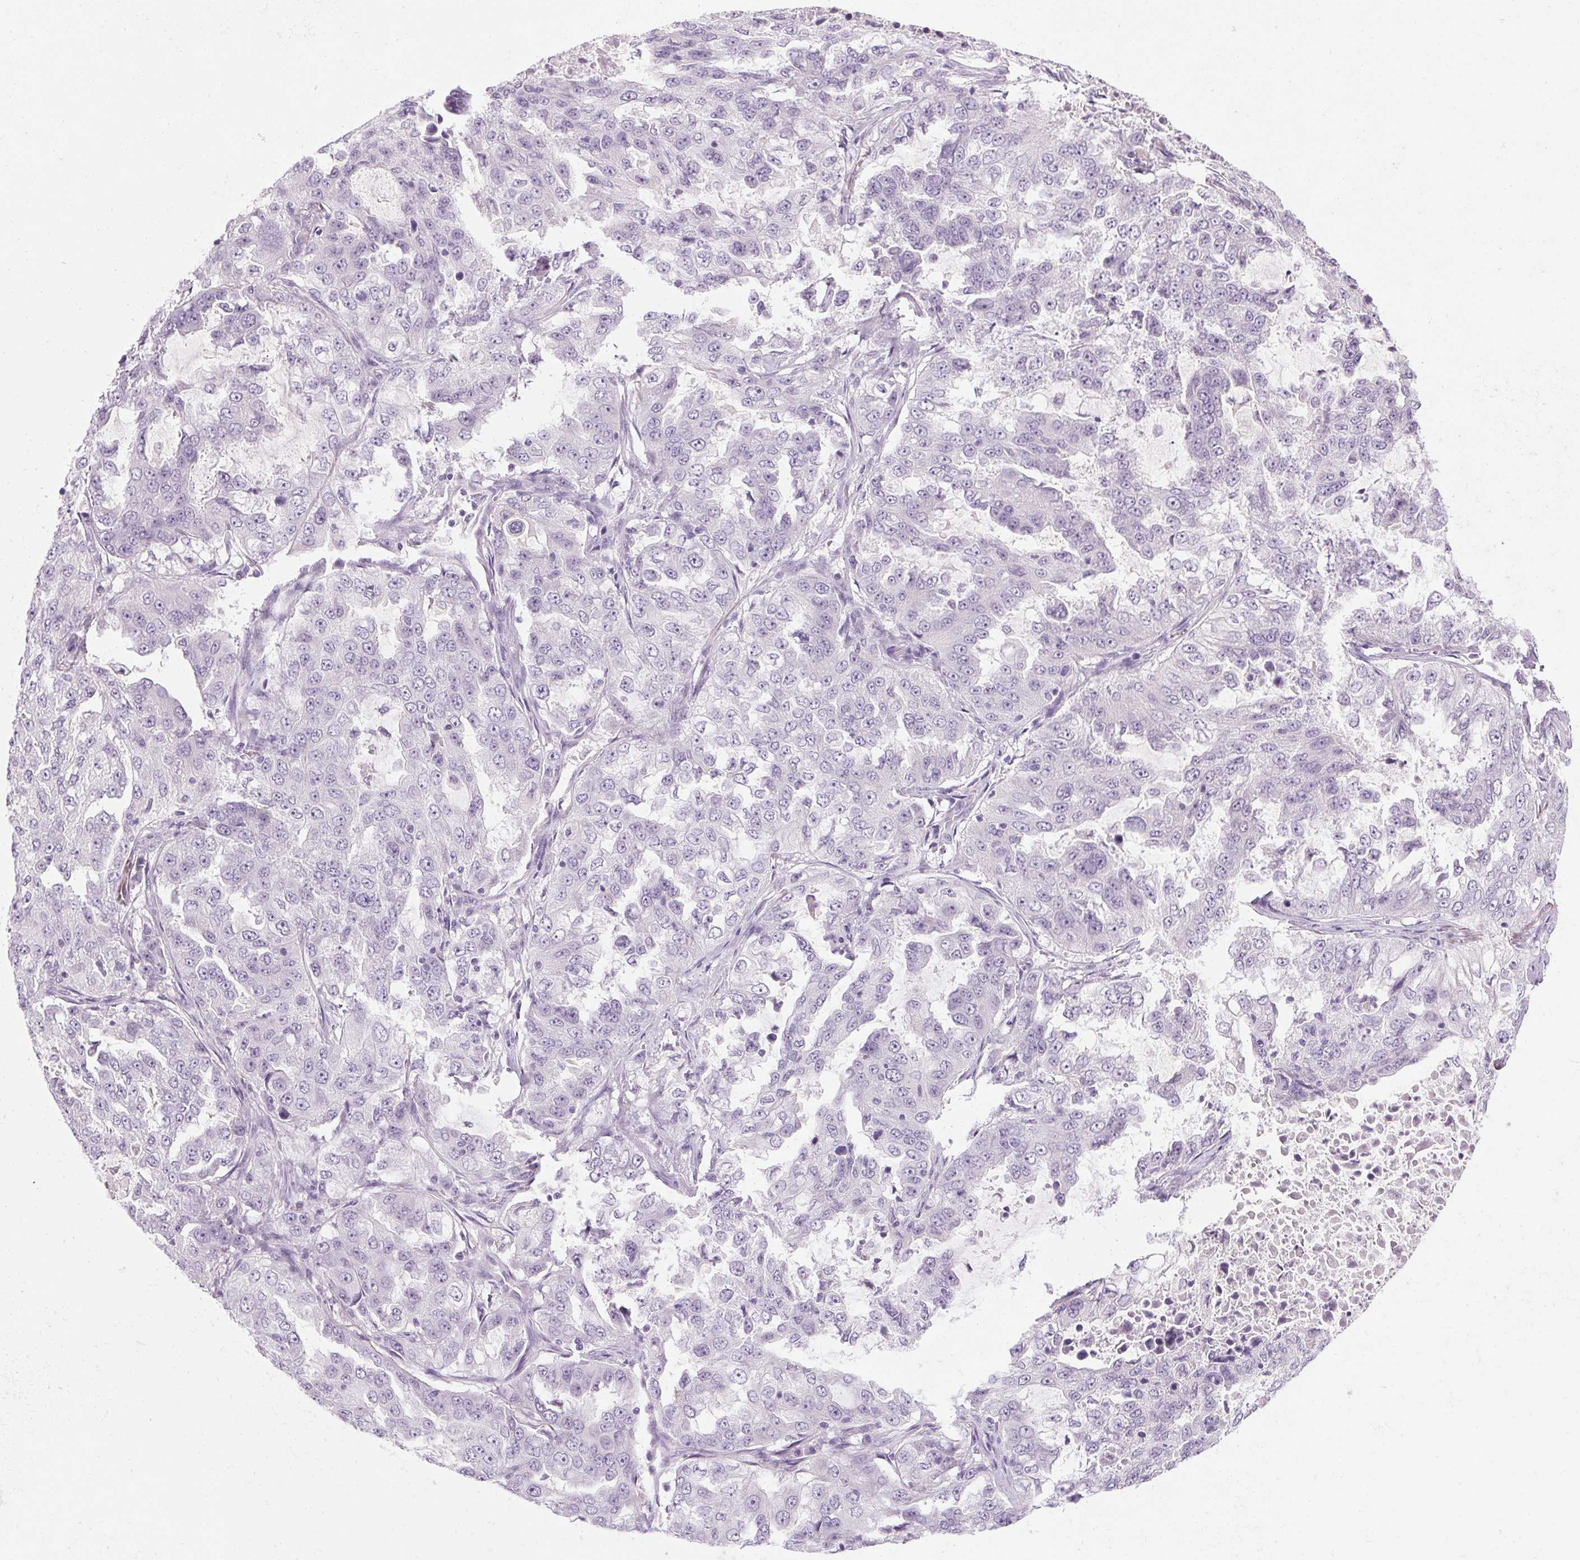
{"staining": {"intensity": "negative", "quantity": "none", "location": "none"}, "tissue": "lung cancer", "cell_type": "Tumor cells", "image_type": "cancer", "snomed": [{"axis": "morphology", "description": "Adenocarcinoma, NOS"}, {"axis": "topography", "description": "Lung"}], "caption": "Tumor cells show no significant staining in adenocarcinoma (lung).", "gene": "RPTN", "patient": {"sex": "female", "age": 61}}